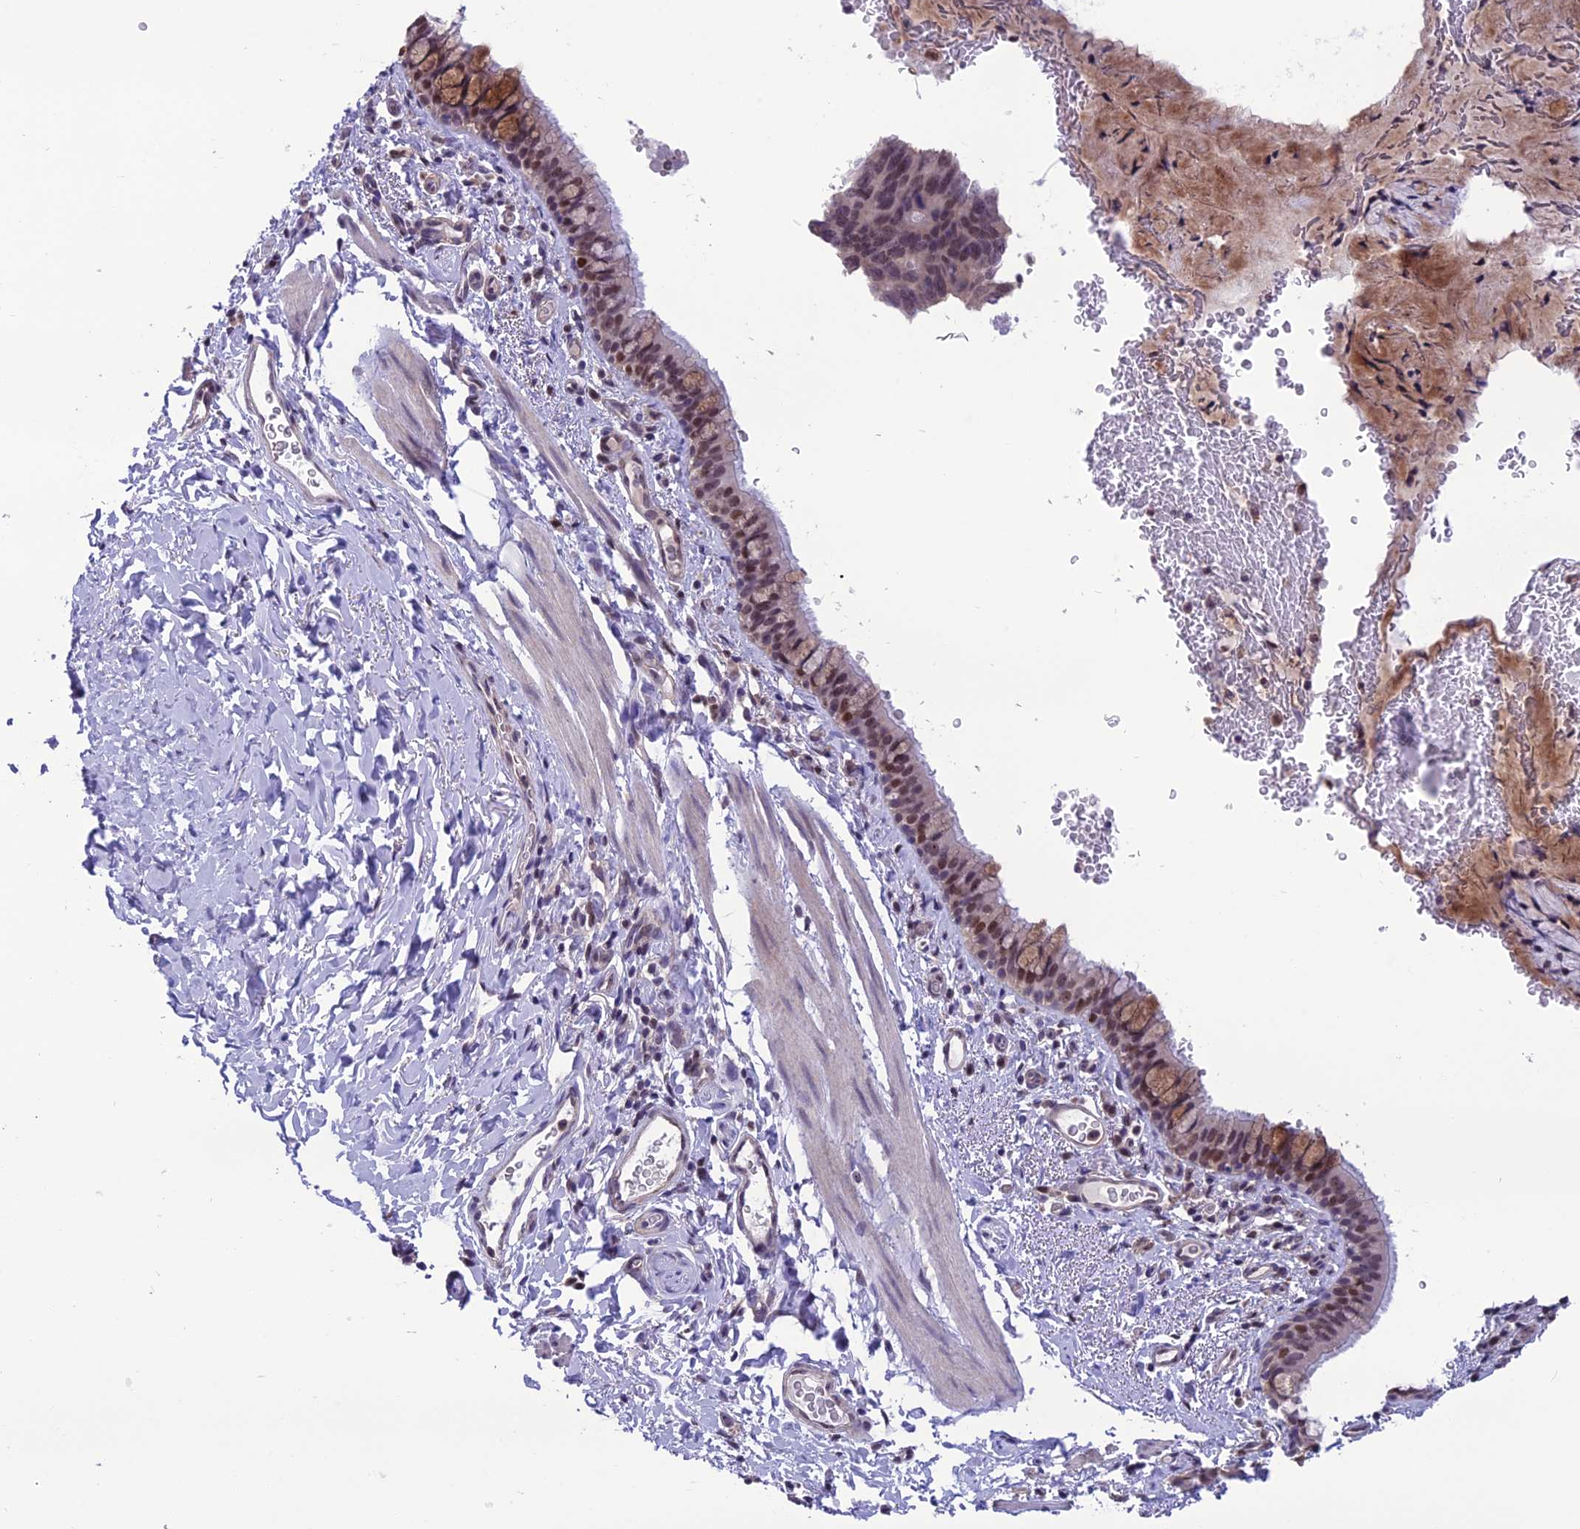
{"staining": {"intensity": "moderate", "quantity": ">75%", "location": "cytoplasmic/membranous,nuclear"}, "tissue": "bronchus", "cell_type": "Respiratory epithelial cells", "image_type": "normal", "snomed": [{"axis": "morphology", "description": "Normal tissue, NOS"}, {"axis": "topography", "description": "Cartilage tissue"}, {"axis": "topography", "description": "Bronchus"}], "caption": "DAB immunohistochemical staining of normal human bronchus shows moderate cytoplasmic/membranous,nuclear protein expression in about >75% of respiratory epithelial cells.", "gene": "MIS12", "patient": {"sex": "female", "age": 36}}